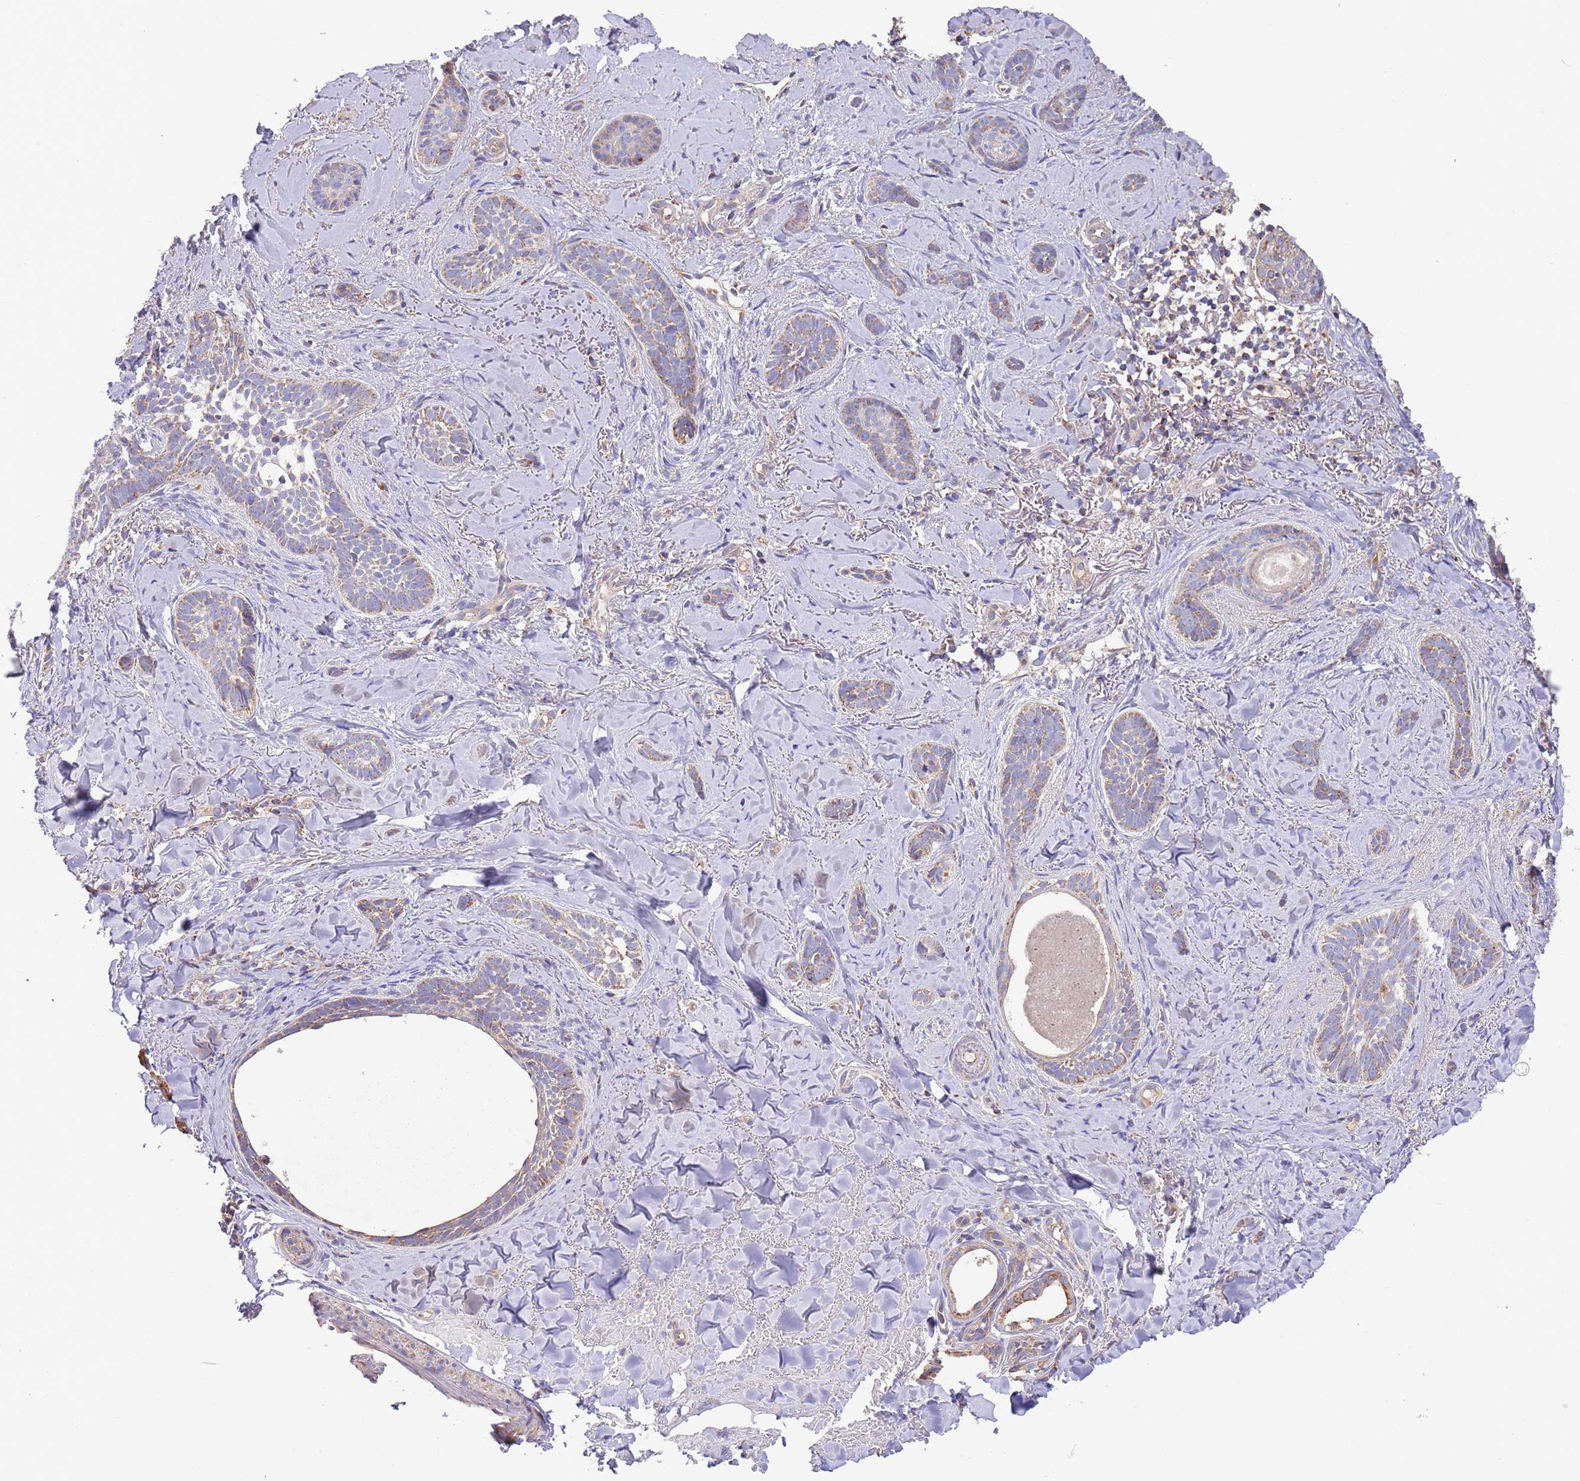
{"staining": {"intensity": "weak", "quantity": "25%-75%", "location": "cytoplasmic/membranous"}, "tissue": "skin cancer", "cell_type": "Tumor cells", "image_type": "cancer", "snomed": [{"axis": "morphology", "description": "Basal cell carcinoma"}, {"axis": "topography", "description": "Skin"}], "caption": "IHC image of human skin basal cell carcinoma stained for a protein (brown), which displays low levels of weak cytoplasmic/membranous expression in about 25%-75% of tumor cells.", "gene": "DNAJA3", "patient": {"sex": "female", "age": 55}}